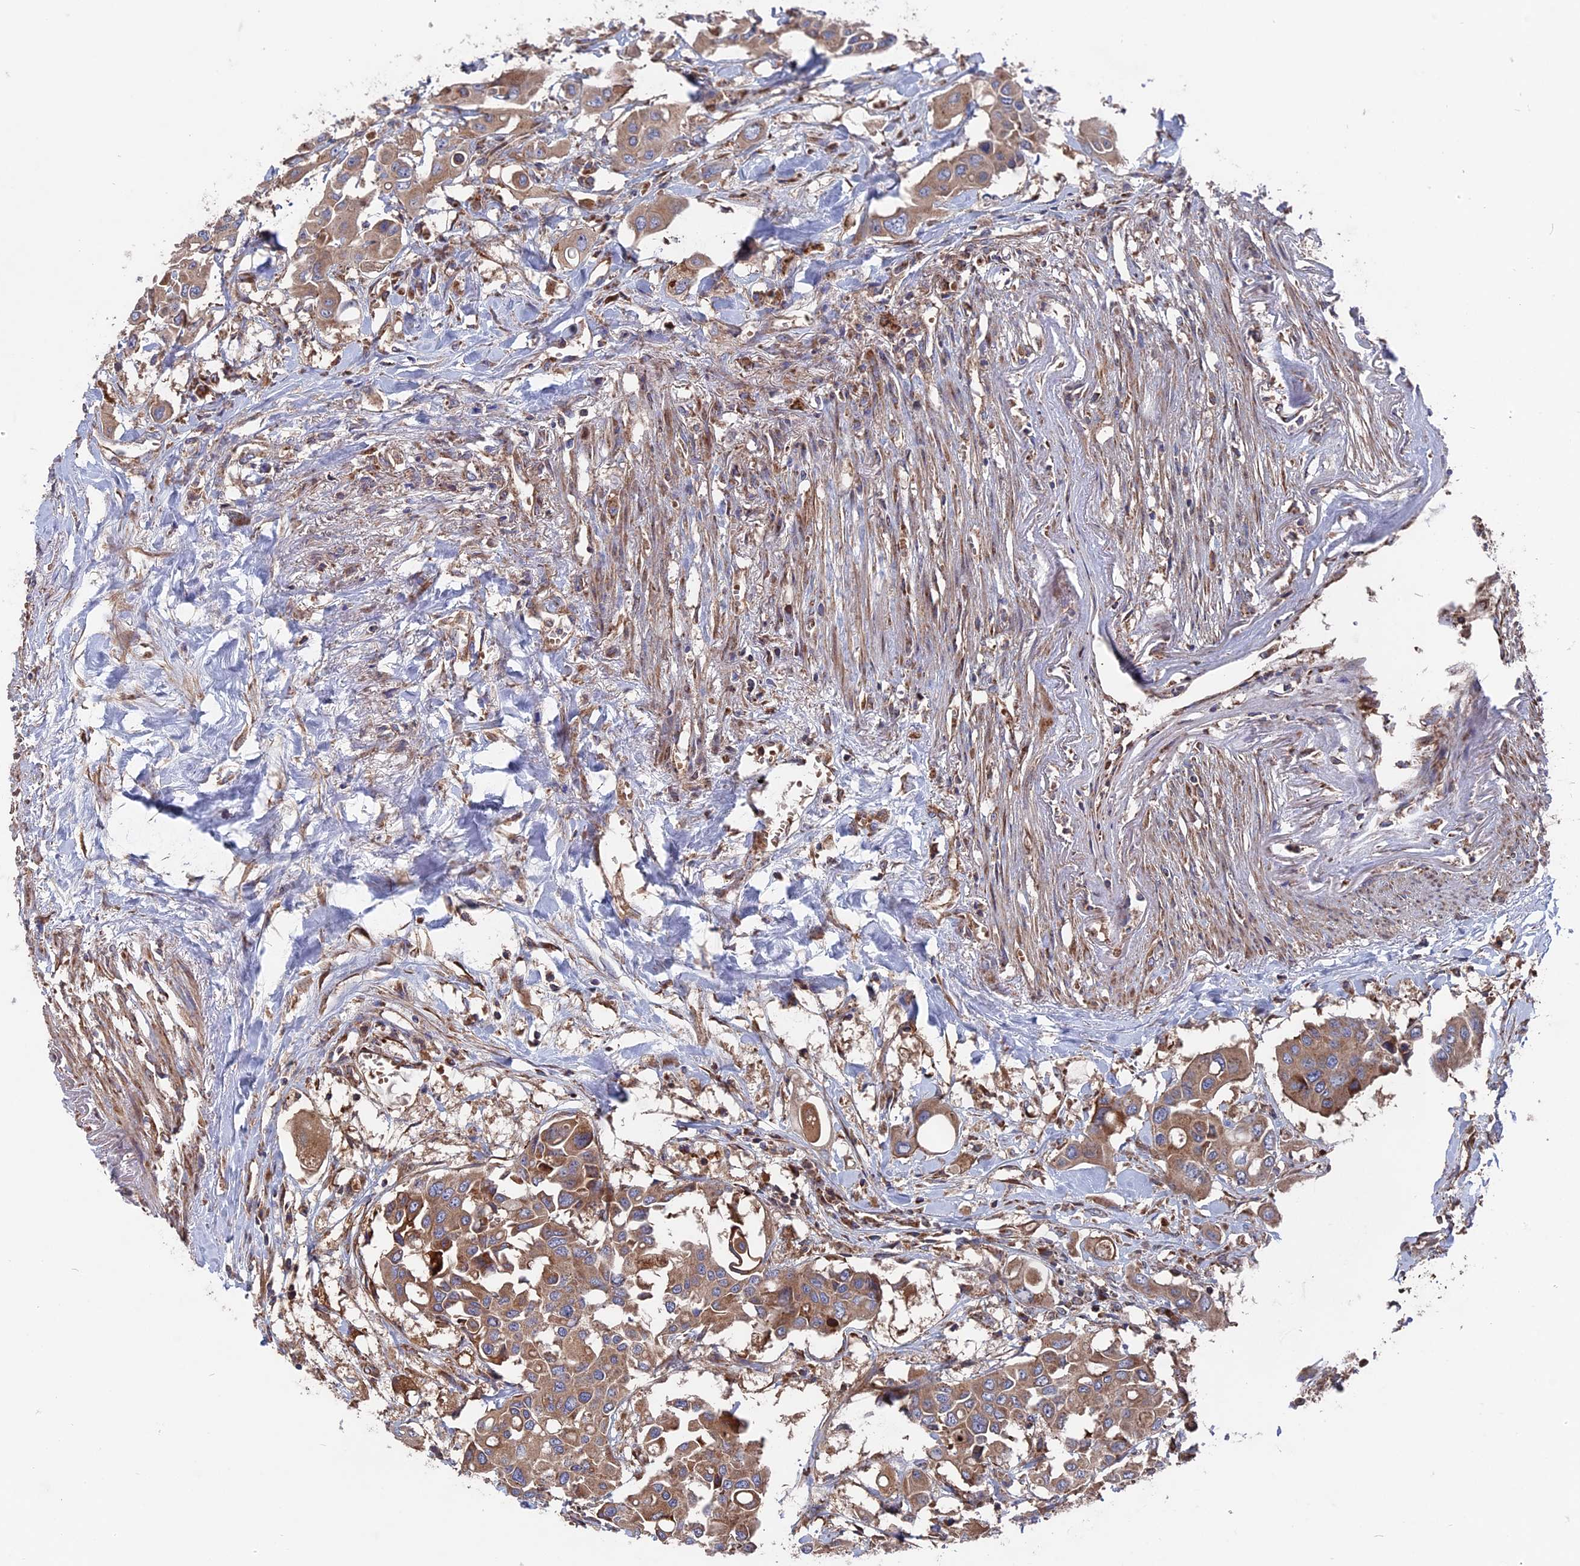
{"staining": {"intensity": "moderate", "quantity": ">75%", "location": "cytoplasmic/membranous"}, "tissue": "colorectal cancer", "cell_type": "Tumor cells", "image_type": "cancer", "snomed": [{"axis": "morphology", "description": "Adenocarcinoma, NOS"}, {"axis": "topography", "description": "Colon"}], "caption": "A photomicrograph of colorectal adenocarcinoma stained for a protein reveals moderate cytoplasmic/membranous brown staining in tumor cells.", "gene": "TELO2", "patient": {"sex": "male", "age": 77}}